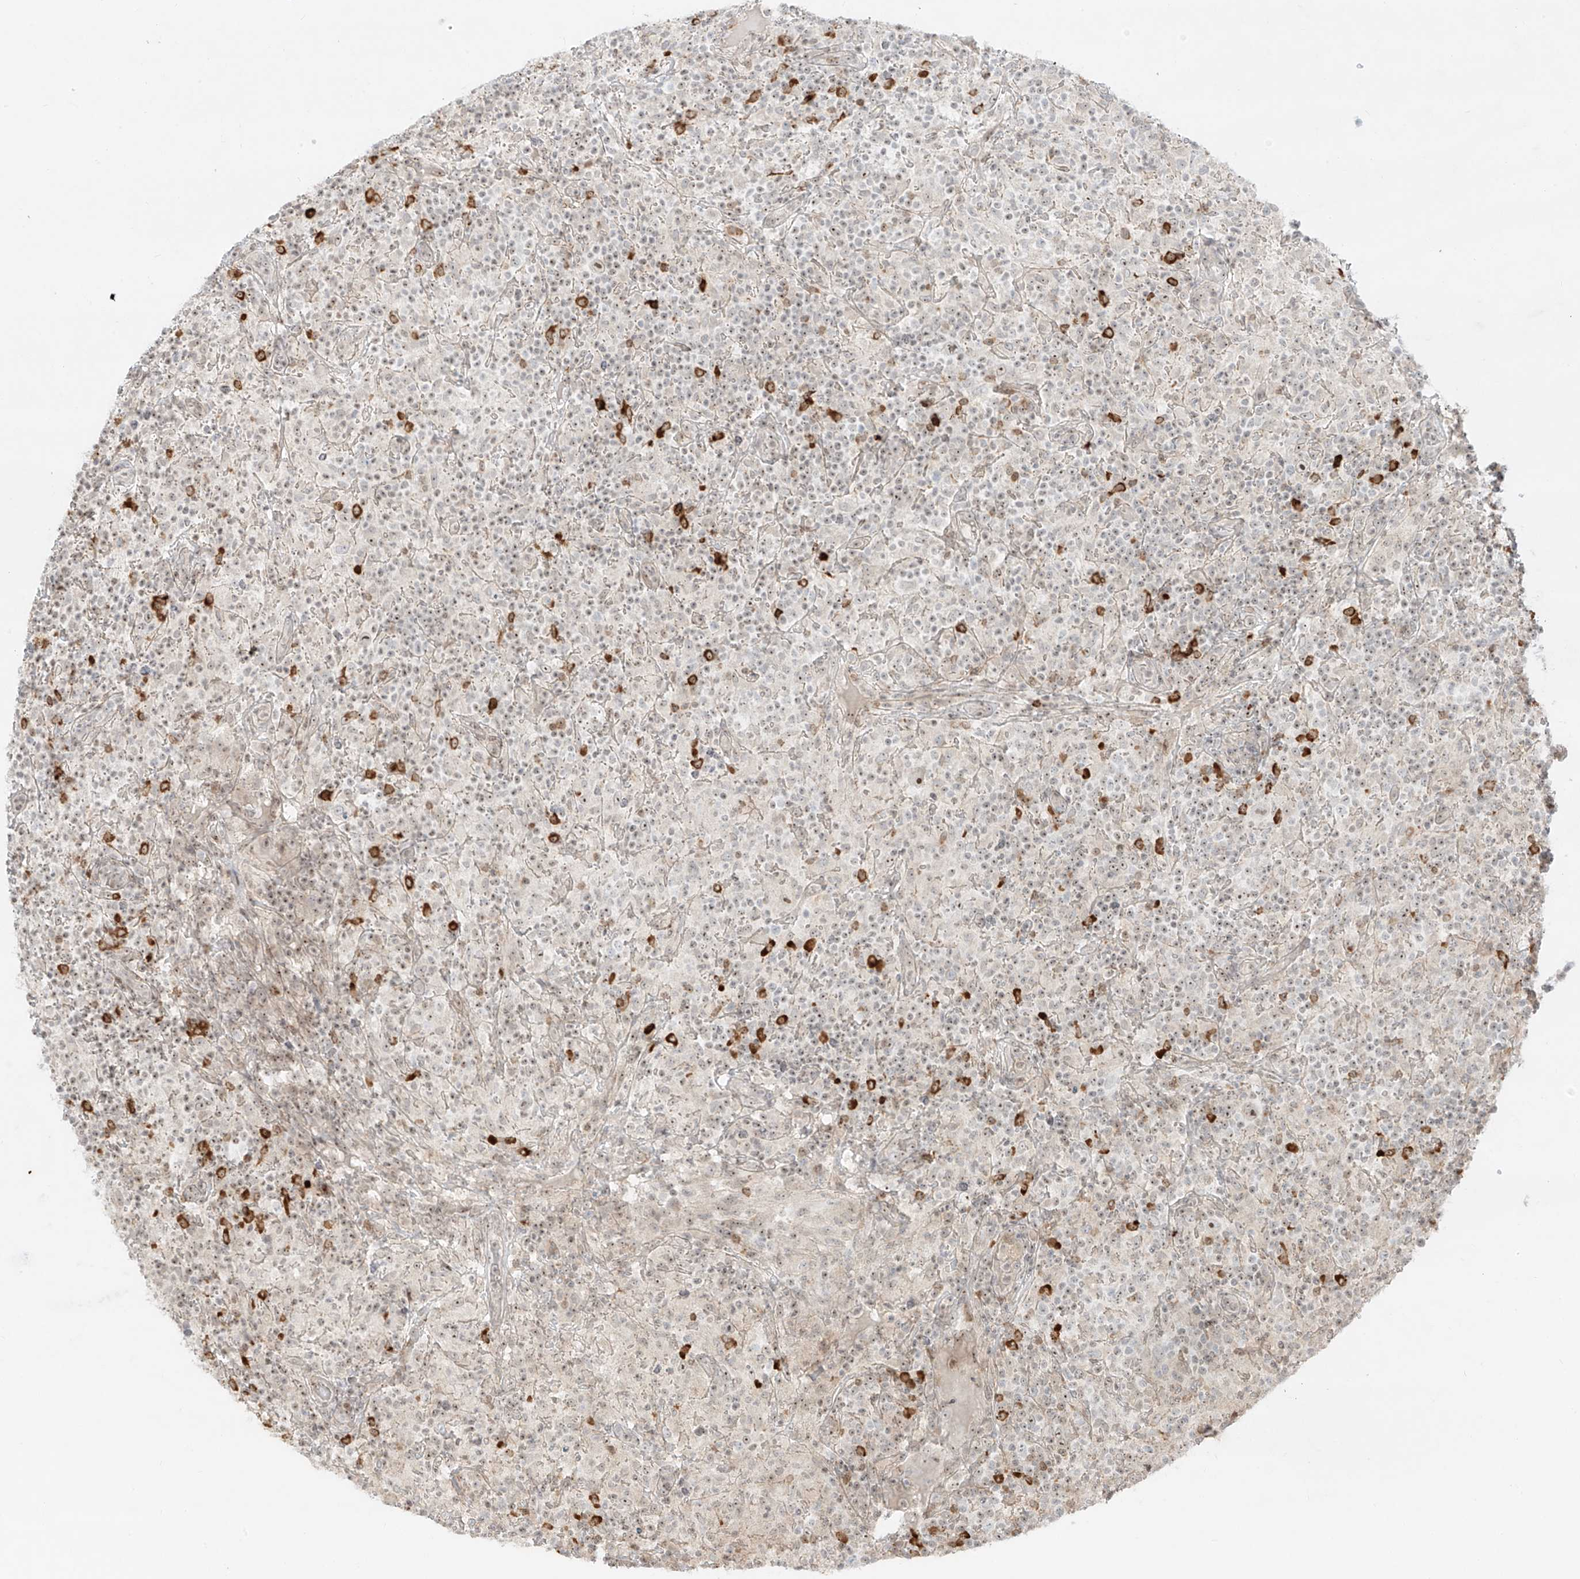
{"staining": {"intensity": "negative", "quantity": "none", "location": "none"}, "tissue": "lymphoma", "cell_type": "Tumor cells", "image_type": "cancer", "snomed": [{"axis": "morphology", "description": "Hodgkin's disease, NOS"}, {"axis": "topography", "description": "Lymph node"}], "caption": "There is no significant staining in tumor cells of lymphoma.", "gene": "ZNF512", "patient": {"sex": "male", "age": 70}}